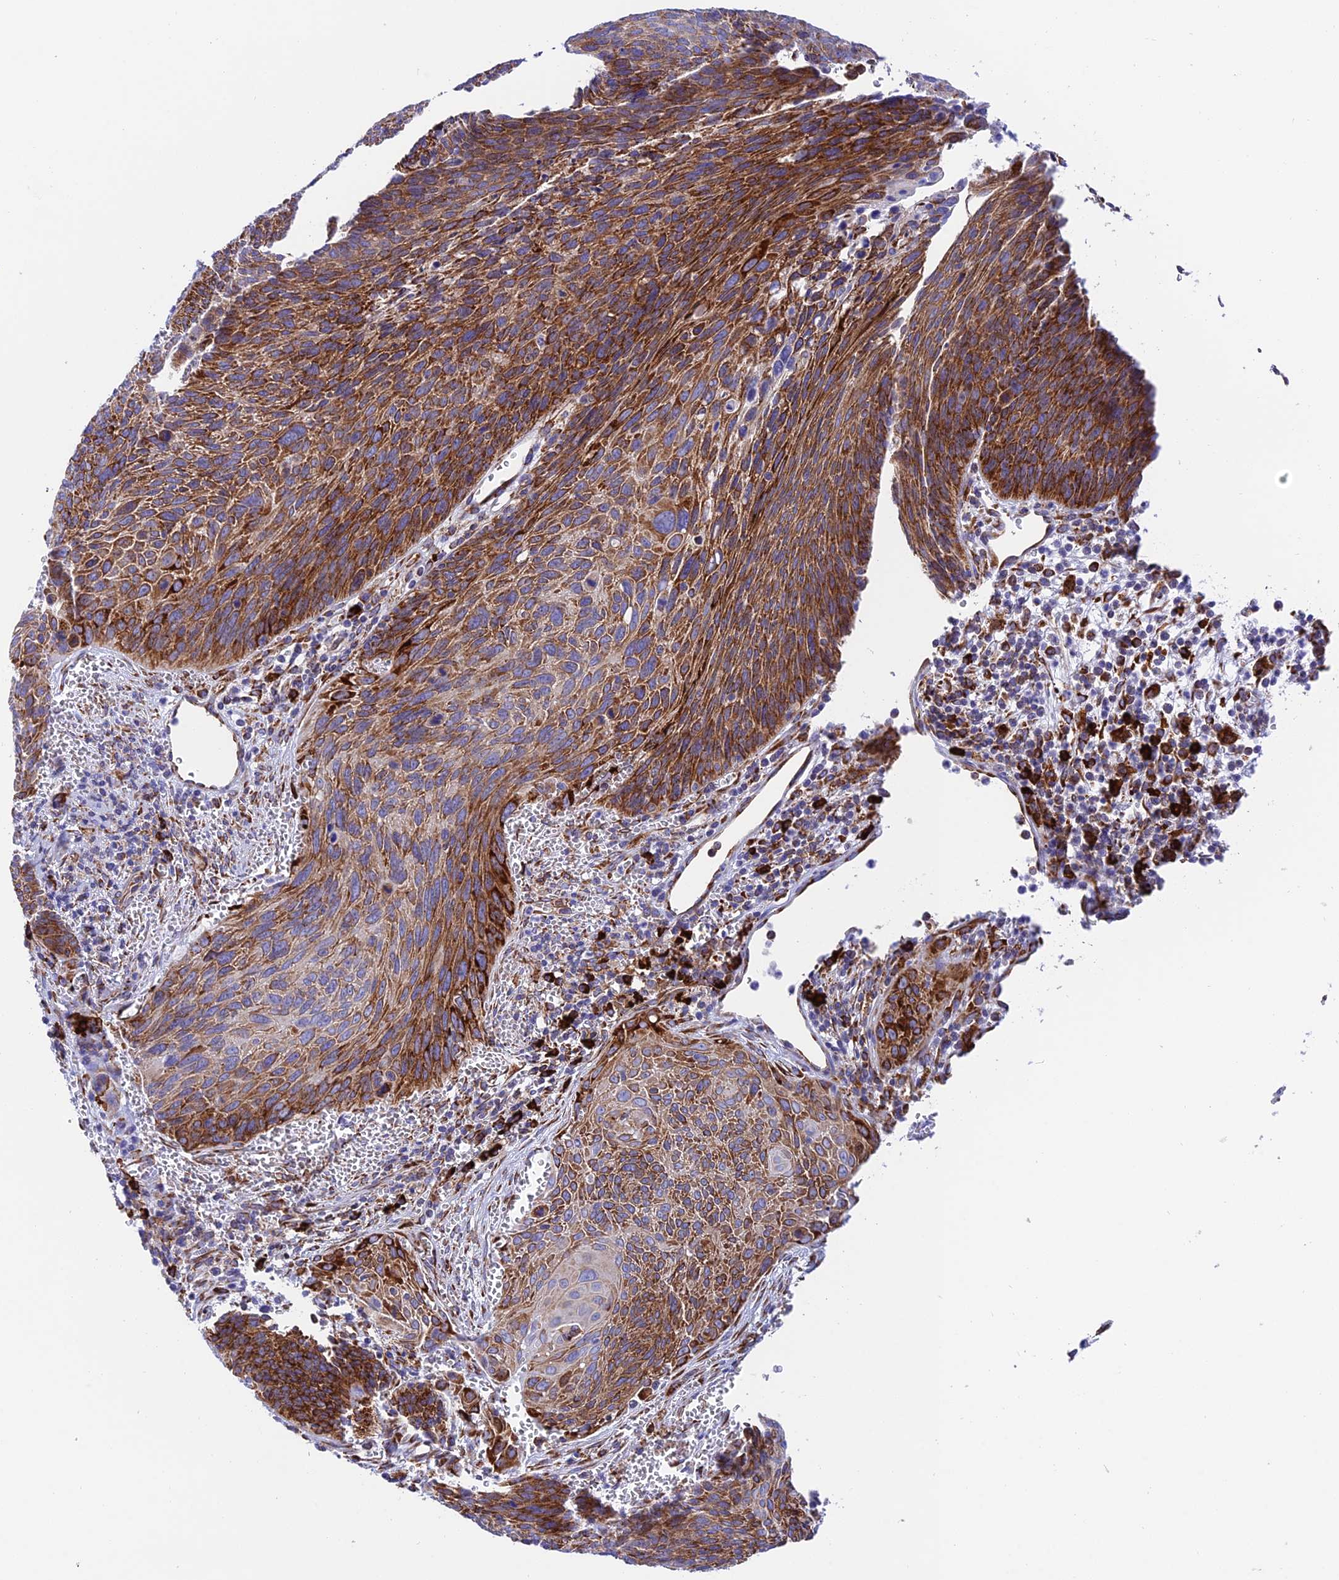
{"staining": {"intensity": "strong", "quantity": ">75%", "location": "cytoplasmic/membranous"}, "tissue": "cervical cancer", "cell_type": "Tumor cells", "image_type": "cancer", "snomed": [{"axis": "morphology", "description": "Squamous cell carcinoma, NOS"}, {"axis": "topography", "description": "Cervix"}], "caption": "Immunohistochemistry (IHC) histopathology image of squamous cell carcinoma (cervical) stained for a protein (brown), which shows high levels of strong cytoplasmic/membranous expression in approximately >75% of tumor cells.", "gene": "TUBGCP6", "patient": {"sex": "female", "age": 55}}